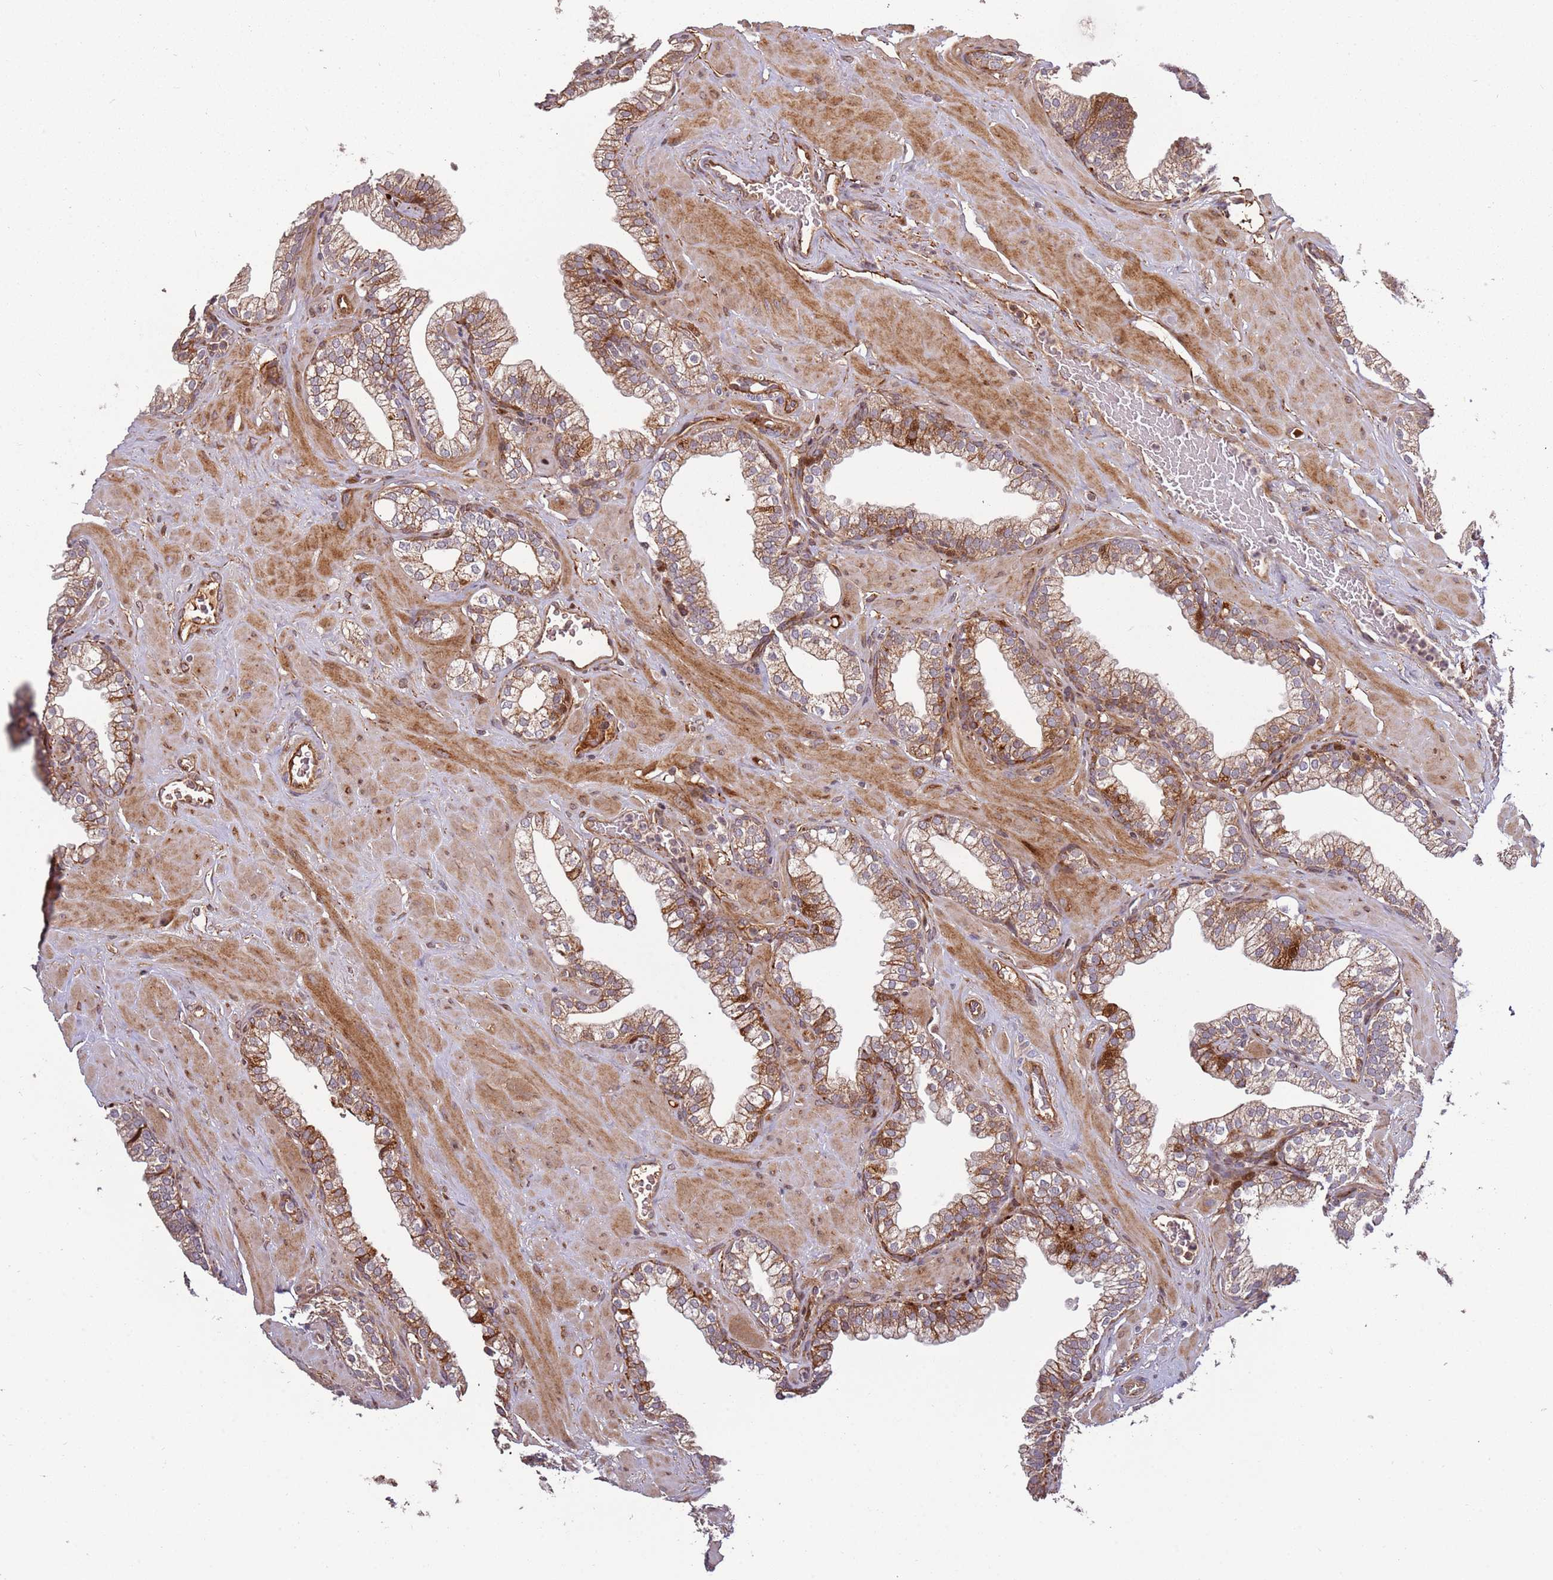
{"staining": {"intensity": "moderate", "quantity": "25%-75%", "location": "cytoplasmic/membranous"}, "tissue": "prostate", "cell_type": "Glandular cells", "image_type": "normal", "snomed": [{"axis": "morphology", "description": "Normal tissue, NOS"}, {"axis": "morphology", "description": "Urothelial carcinoma, Low grade"}, {"axis": "topography", "description": "Urinary bladder"}, {"axis": "topography", "description": "Prostate"}], "caption": "Immunohistochemical staining of benign human prostate shows medium levels of moderate cytoplasmic/membranous staining in approximately 25%-75% of glandular cells.", "gene": "RHBDL1", "patient": {"sex": "male", "age": 60}}